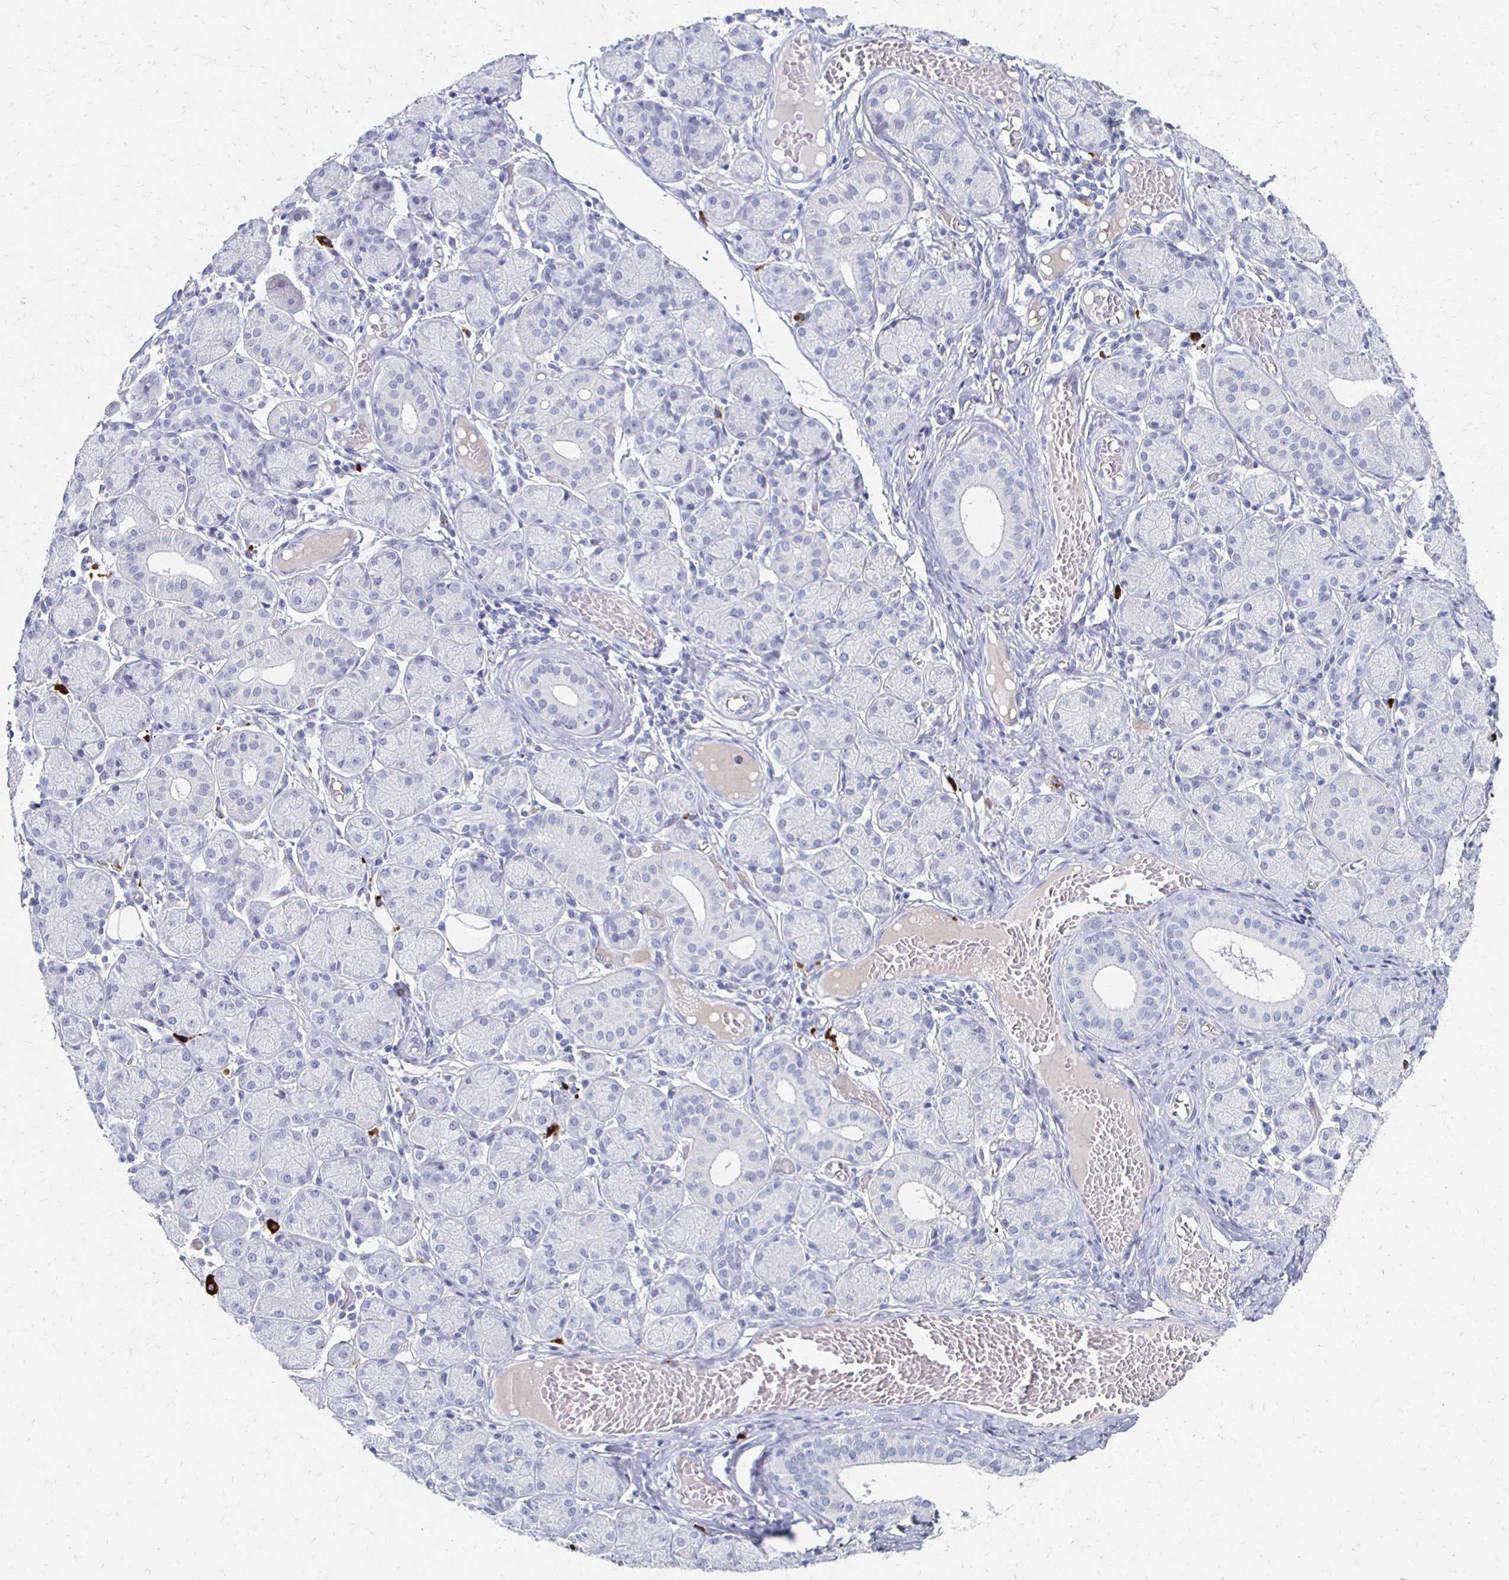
{"staining": {"intensity": "negative", "quantity": "none", "location": "none"}, "tissue": "salivary gland", "cell_type": "Glandular cells", "image_type": "normal", "snomed": [{"axis": "morphology", "description": "Normal tissue, NOS"}, {"axis": "topography", "description": "Salivary gland"}], "caption": "The micrograph reveals no staining of glandular cells in unremarkable salivary gland. (DAB (3,3'-diaminobenzidine) immunohistochemistry (IHC) visualized using brightfield microscopy, high magnification).", "gene": "CXCR2", "patient": {"sex": "female", "age": 24}}